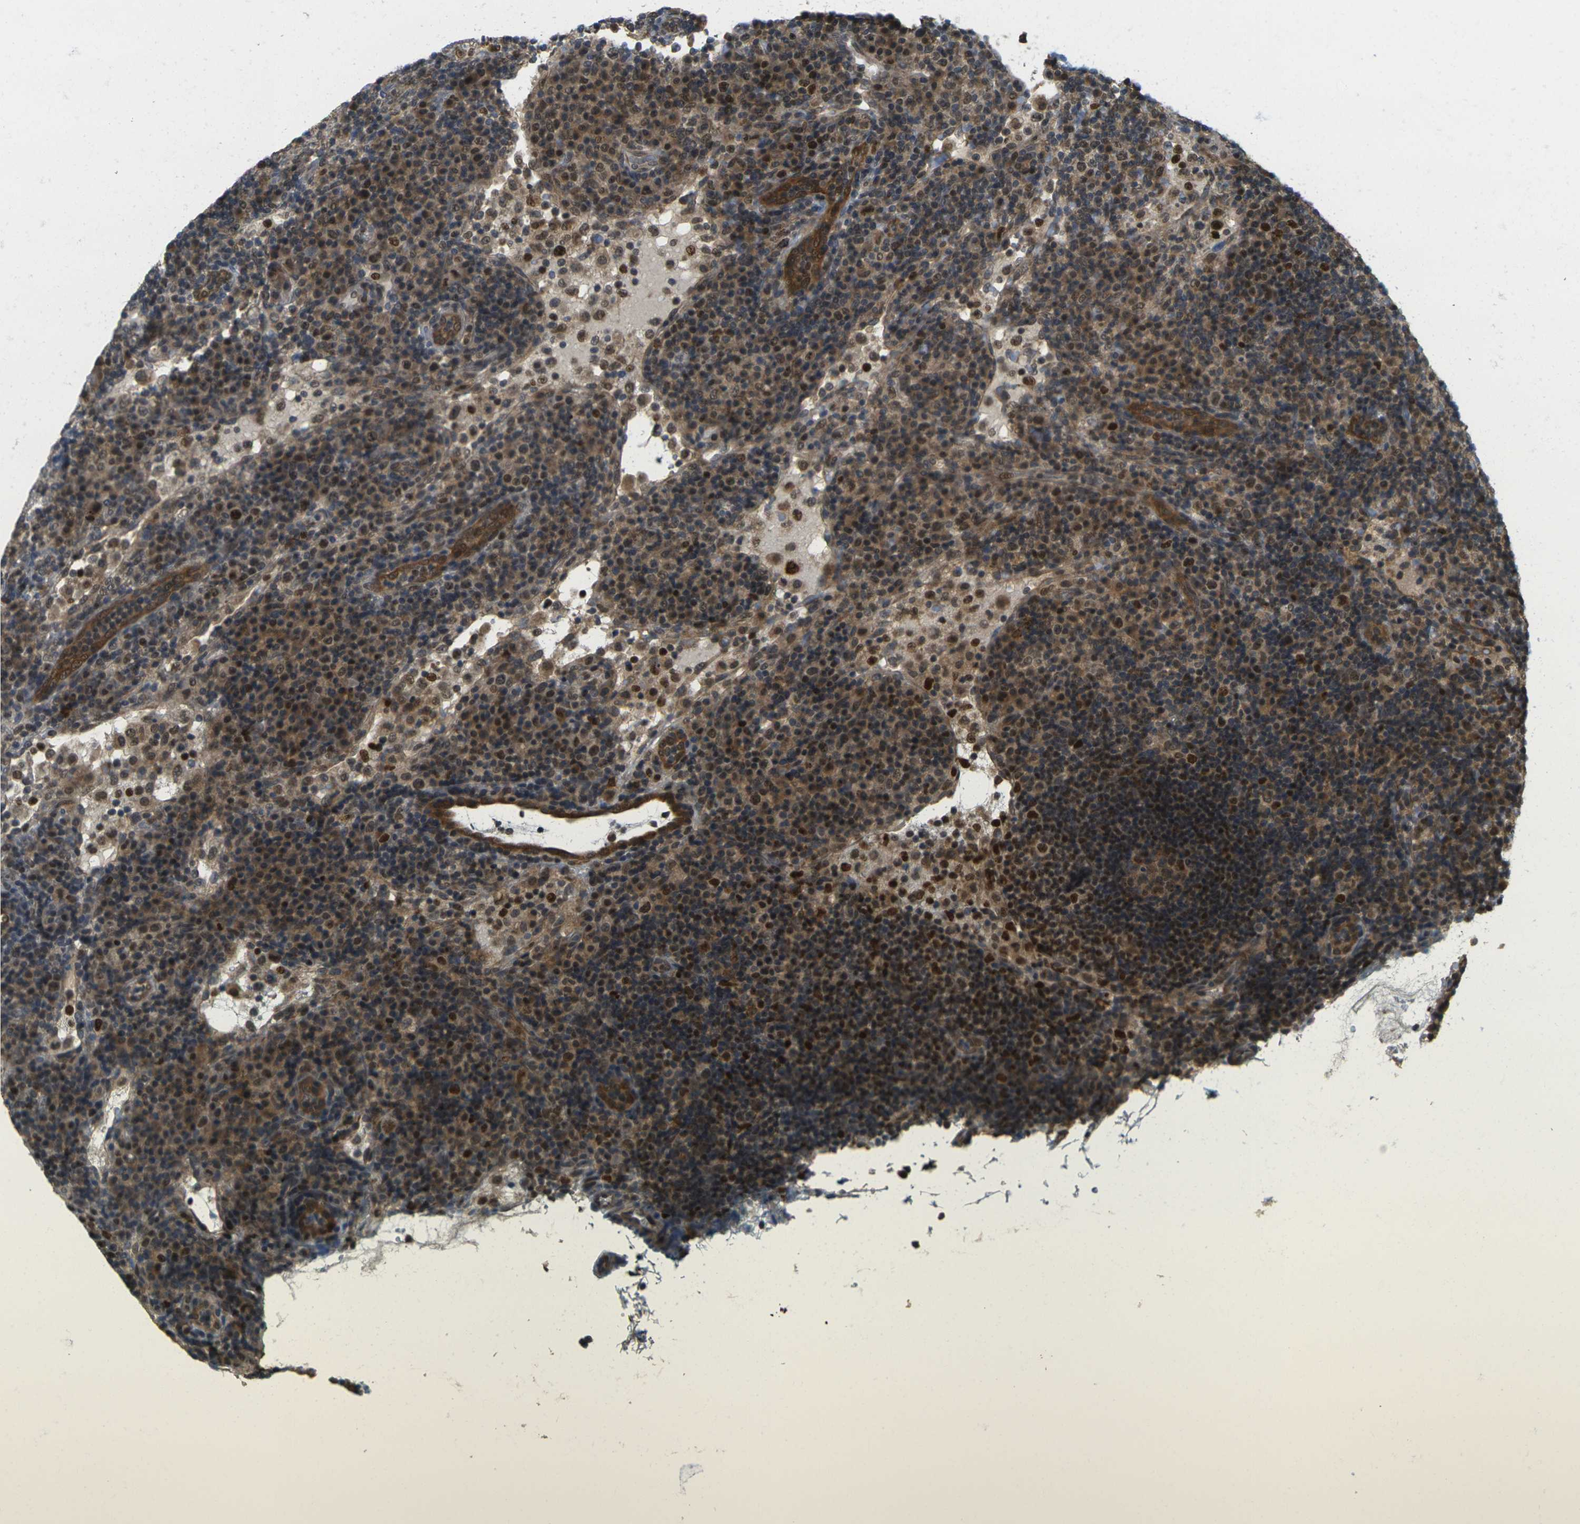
{"staining": {"intensity": "moderate", "quantity": ">75%", "location": "cytoplasmic/membranous,nuclear"}, "tissue": "lymph node", "cell_type": "Germinal center cells", "image_type": "normal", "snomed": [{"axis": "morphology", "description": "Normal tissue, NOS"}, {"axis": "topography", "description": "Lymph node"}], "caption": "A brown stain shows moderate cytoplasmic/membranous,nuclear expression of a protein in germinal center cells of unremarkable human lymph node. (Stains: DAB (3,3'-diaminobenzidine) in brown, nuclei in blue, Microscopy: brightfield microscopy at high magnification).", "gene": "KLHL8", "patient": {"sex": "female", "age": 53}}